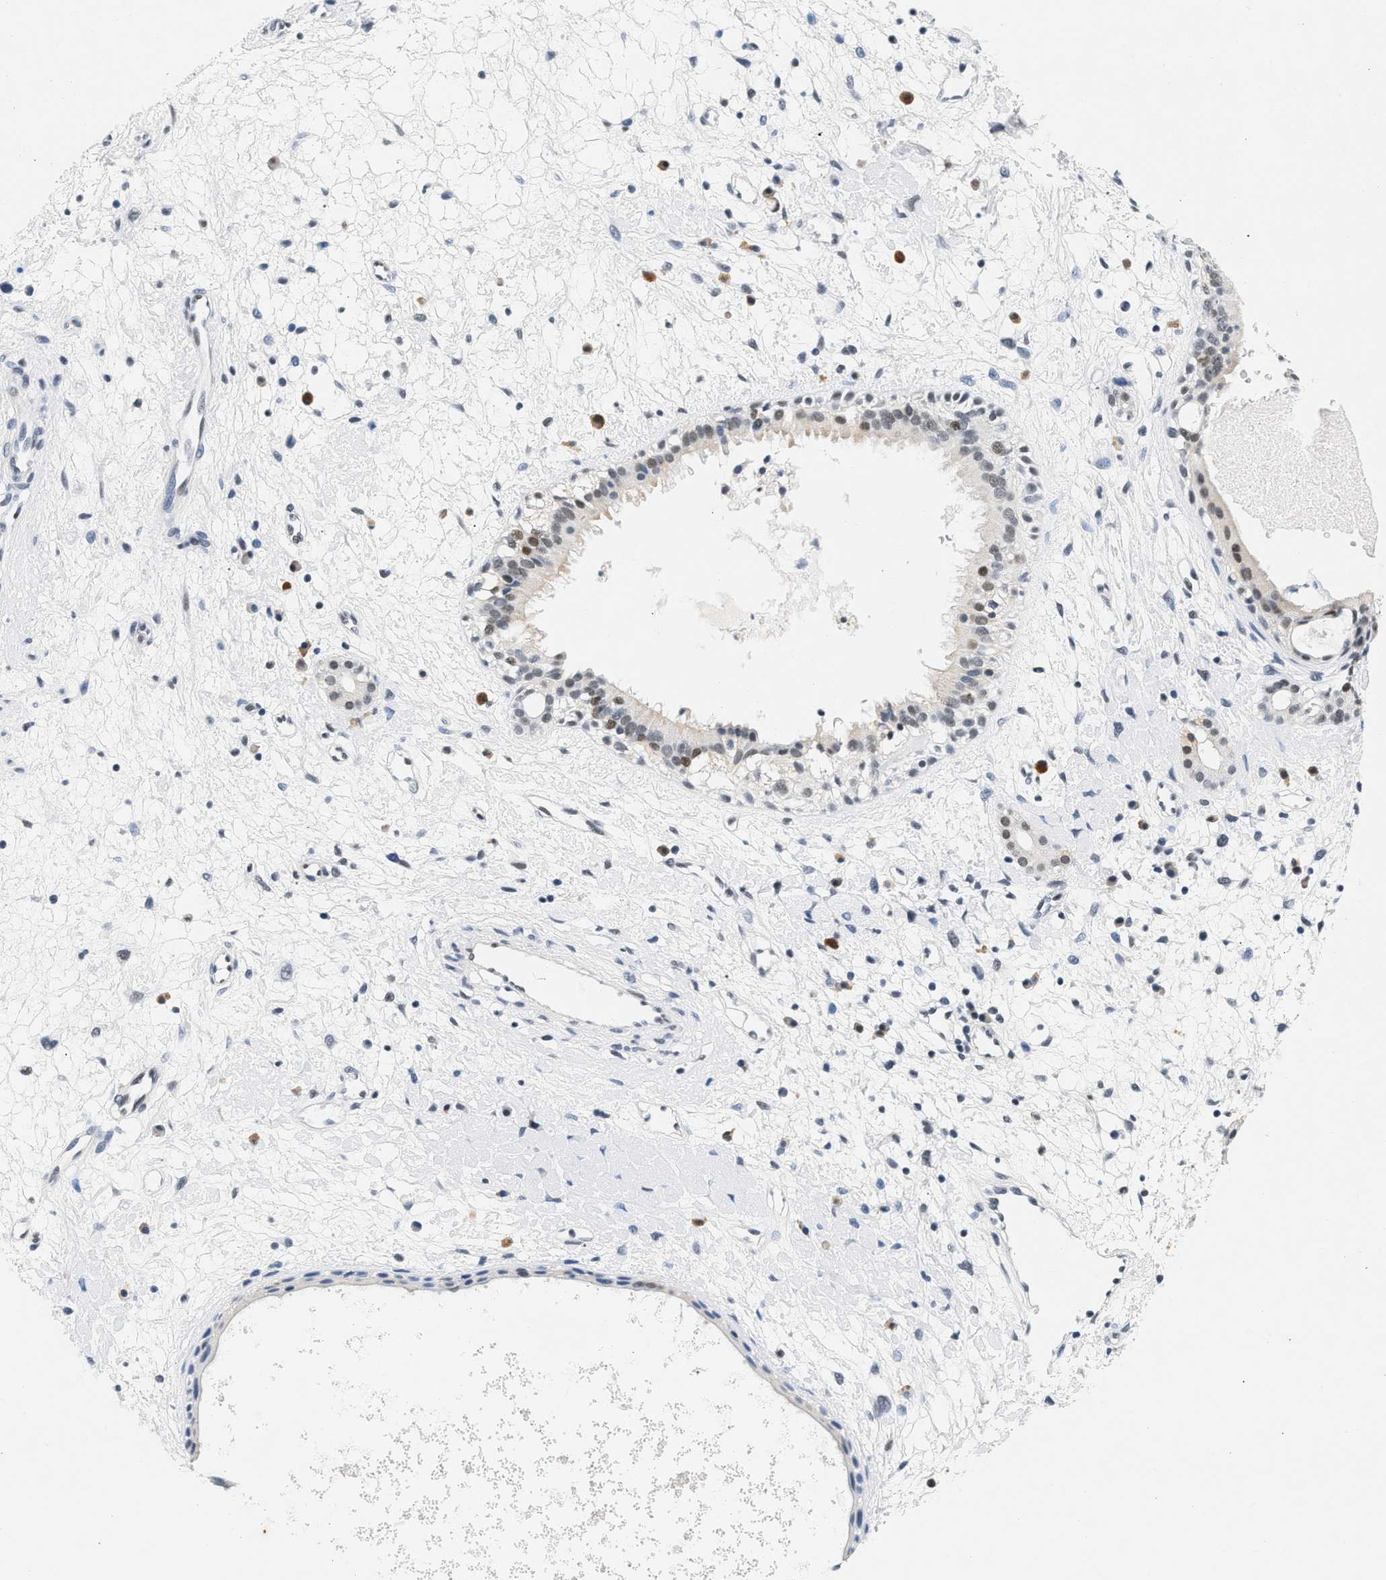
{"staining": {"intensity": "weak", "quantity": "<25%", "location": "nuclear"}, "tissue": "nasopharynx", "cell_type": "Respiratory epithelial cells", "image_type": "normal", "snomed": [{"axis": "morphology", "description": "Normal tissue, NOS"}, {"axis": "topography", "description": "Nasopharynx"}], "caption": "Micrograph shows no protein expression in respiratory epithelial cells of normal nasopharynx. (DAB IHC visualized using brightfield microscopy, high magnification).", "gene": "ATF2", "patient": {"sex": "male", "age": 22}}